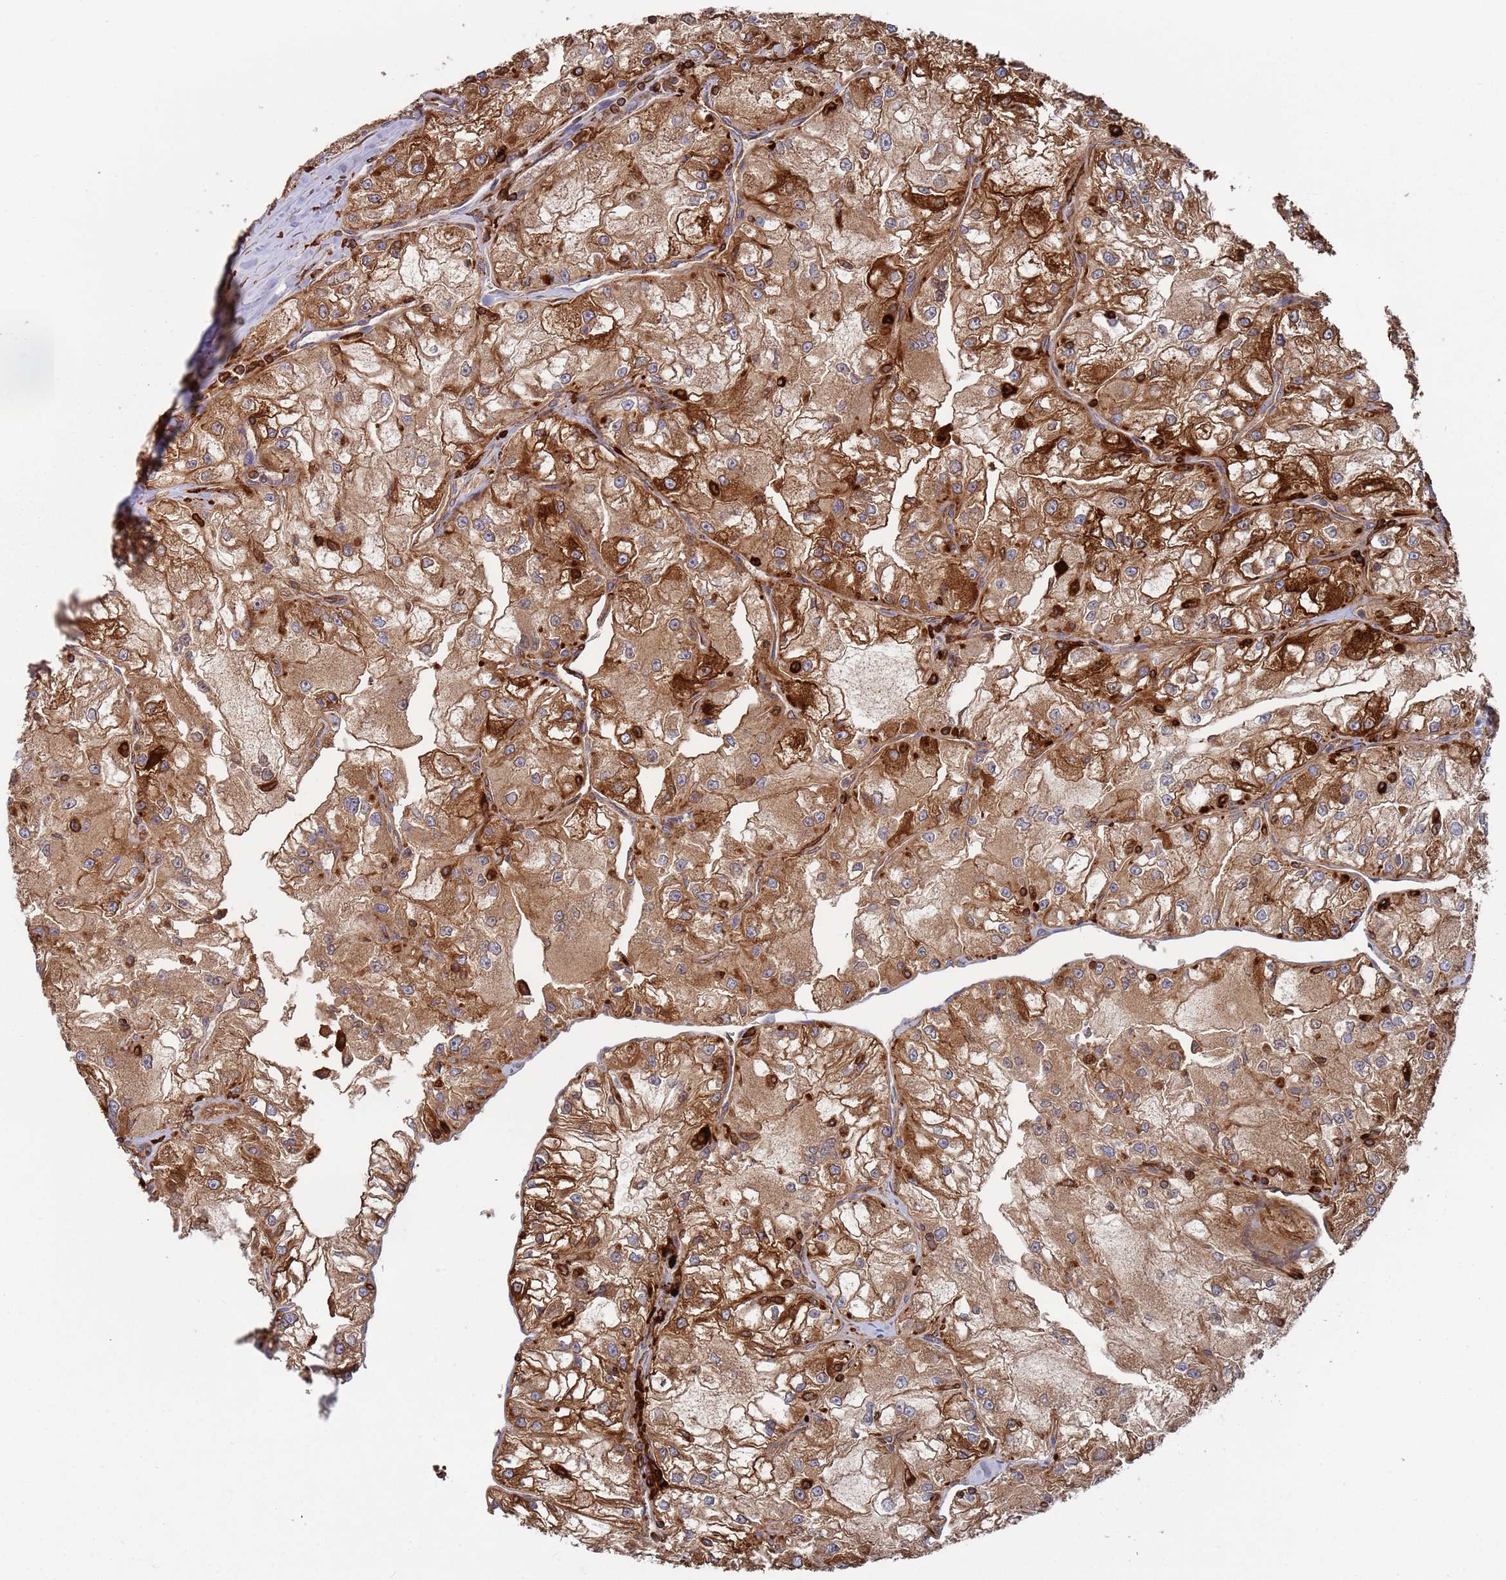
{"staining": {"intensity": "moderate", "quantity": ">75%", "location": "cytoplasmic/membranous"}, "tissue": "renal cancer", "cell_type": "Tumor cells", "image_type": "cancer", "snomed": [{"axis": "morphology", "description": "Adenocarcinoma, NOS"}, {"axis": "topography", "description": "Kidney"}], "caption": "Renal cancer (adenocarcinoma) stained with a brown dye demonstrates moderate cytoplasmic/membranous positive expression in approximately >75% of tumor cells.", "gene": "MALRD1", "patient": {"sex": "female", "age": 72}}